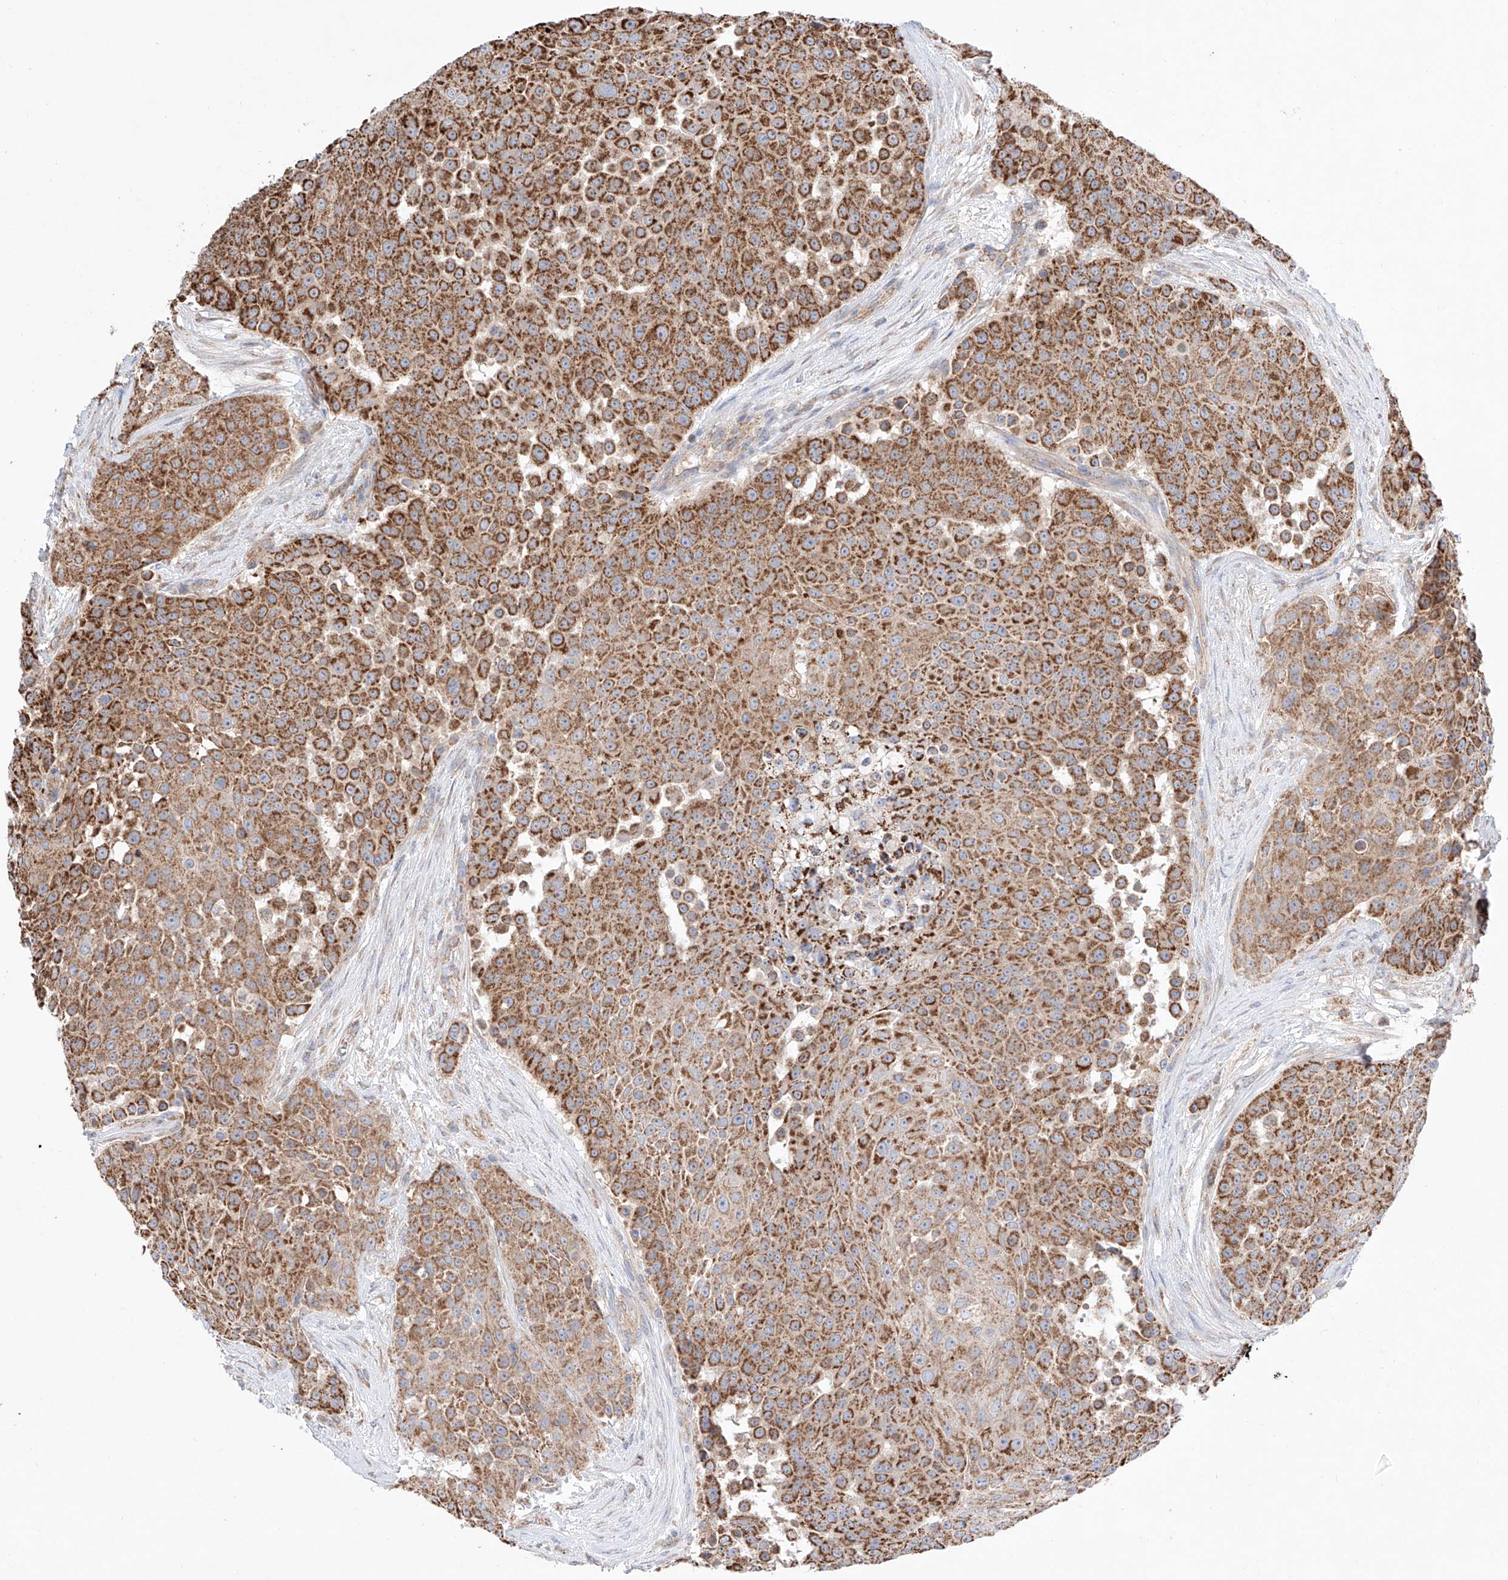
{"staining": {"intensity": "strong", "quantity": ">75%", "location": "cytoplasmic/membranous"}, "tissue": "urothelial cancer", "cell_type": "Tumor cells", "image_type": "cancer", "snomed": [{"axis": "morphology", "description": "Urothelial carcinoma, High grade"}, {"axis": "topography", "description": "Urinary bladder"}], "caption": "Human urothelial cancer stained for a protein (brown) exhibits strong cytoplasmic/membranous positive expression in approximately >75% of tumor cells.", "gene": "KTI12", "patient": {"sex": "female", "age": 63}}